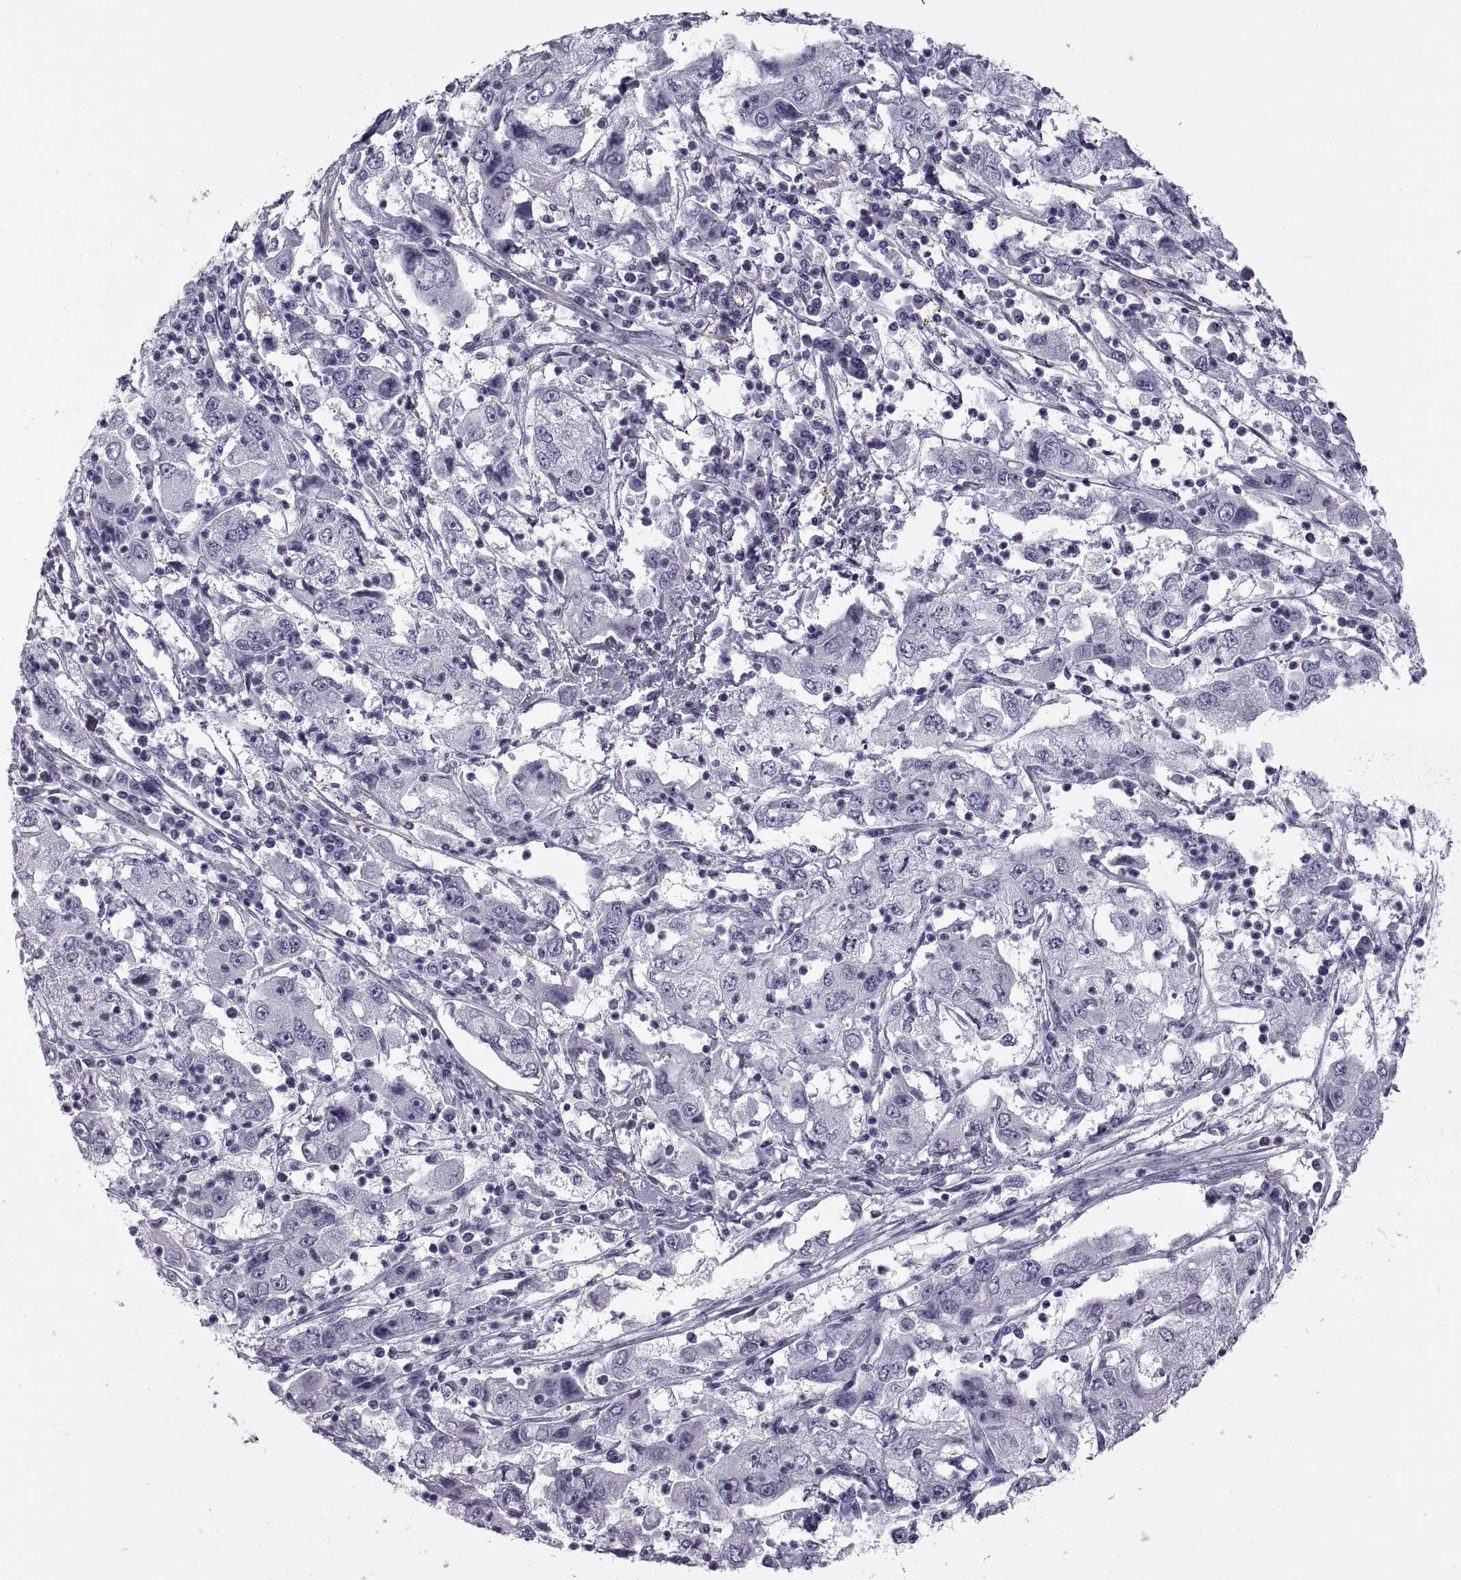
{"staining": {"intensity": "negative", "quantity": "none", "location": "none"}, "tissue": "cervical cancer", "cell_type": "Tumor cells", "image_type": "cancer", "snomed": [{"axis": "morphology", "description": "Squamous cell carcinoma, NOS"}, {"axis": "topography", "description": "Cervix"}], "caption": "Human cervical squamous cell carcinoma stained for a protein using IHC displays no staining in tumor cells.", "gene": "MAGEB1", "patient": {"sex": "female", "age": 36}}